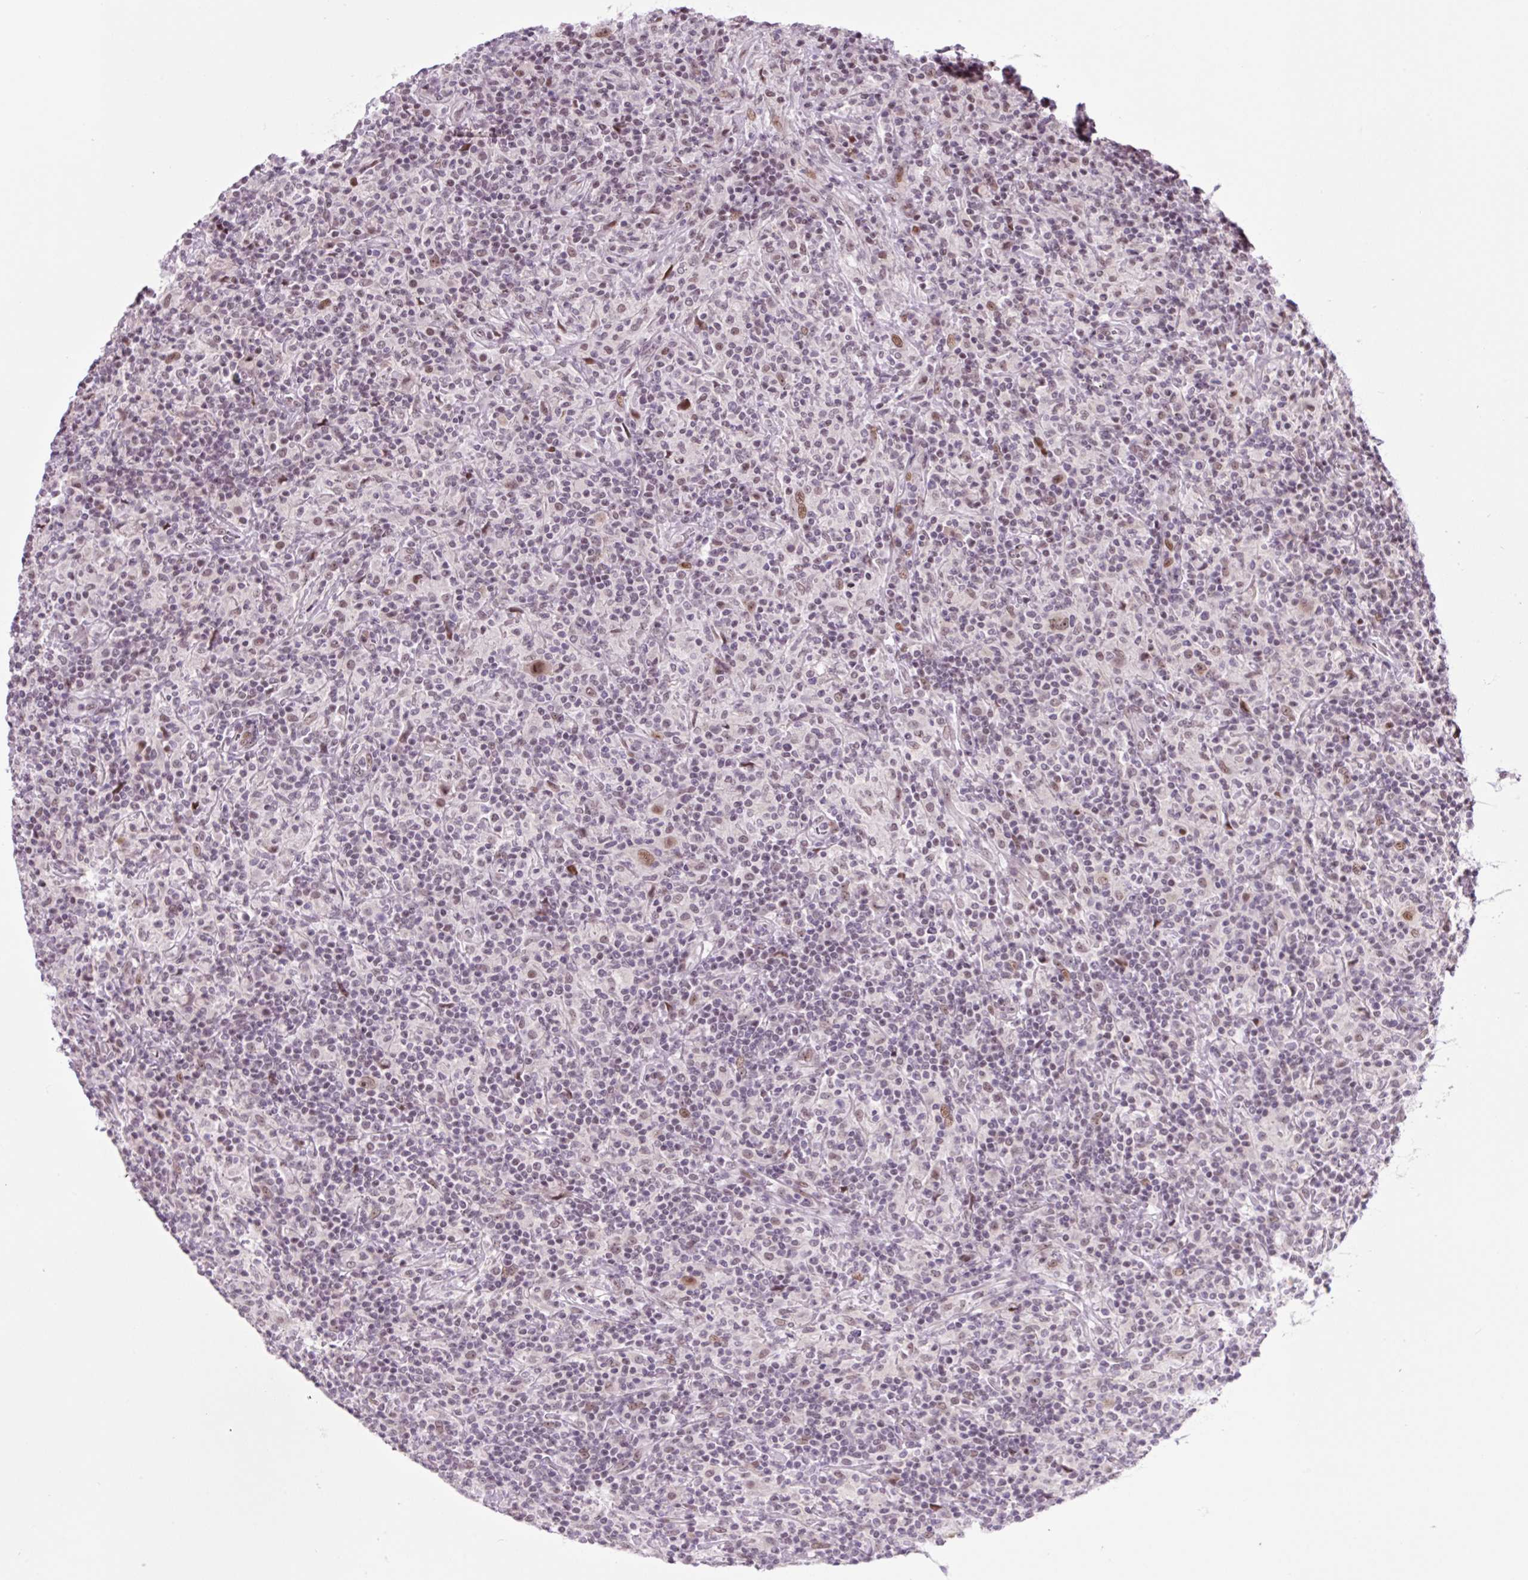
{"staining": {"intensity": "weak", "quantity": ">75%", "location": "nuclear"}, "tissue": "lymphoma", "cell_type": "Tumor cells", "image_type": "cancer", "snomed": [{"axis": "morphology", "description": "Hodgkin's disease, NOS"}, {"axis": "topography", "description": "Lymph node"}], "caption": "Immunohistochemistry (IHC) micrograph of neoplastic tissue: Hodgkin's disease stained using IHC reveals low levels of weak protein expression localized specifically in the nuclear of tumor cells, appearing as a nuclear brown color.", "gene": "TAF1A", "patient": {"sex": "male", "age": 70}}